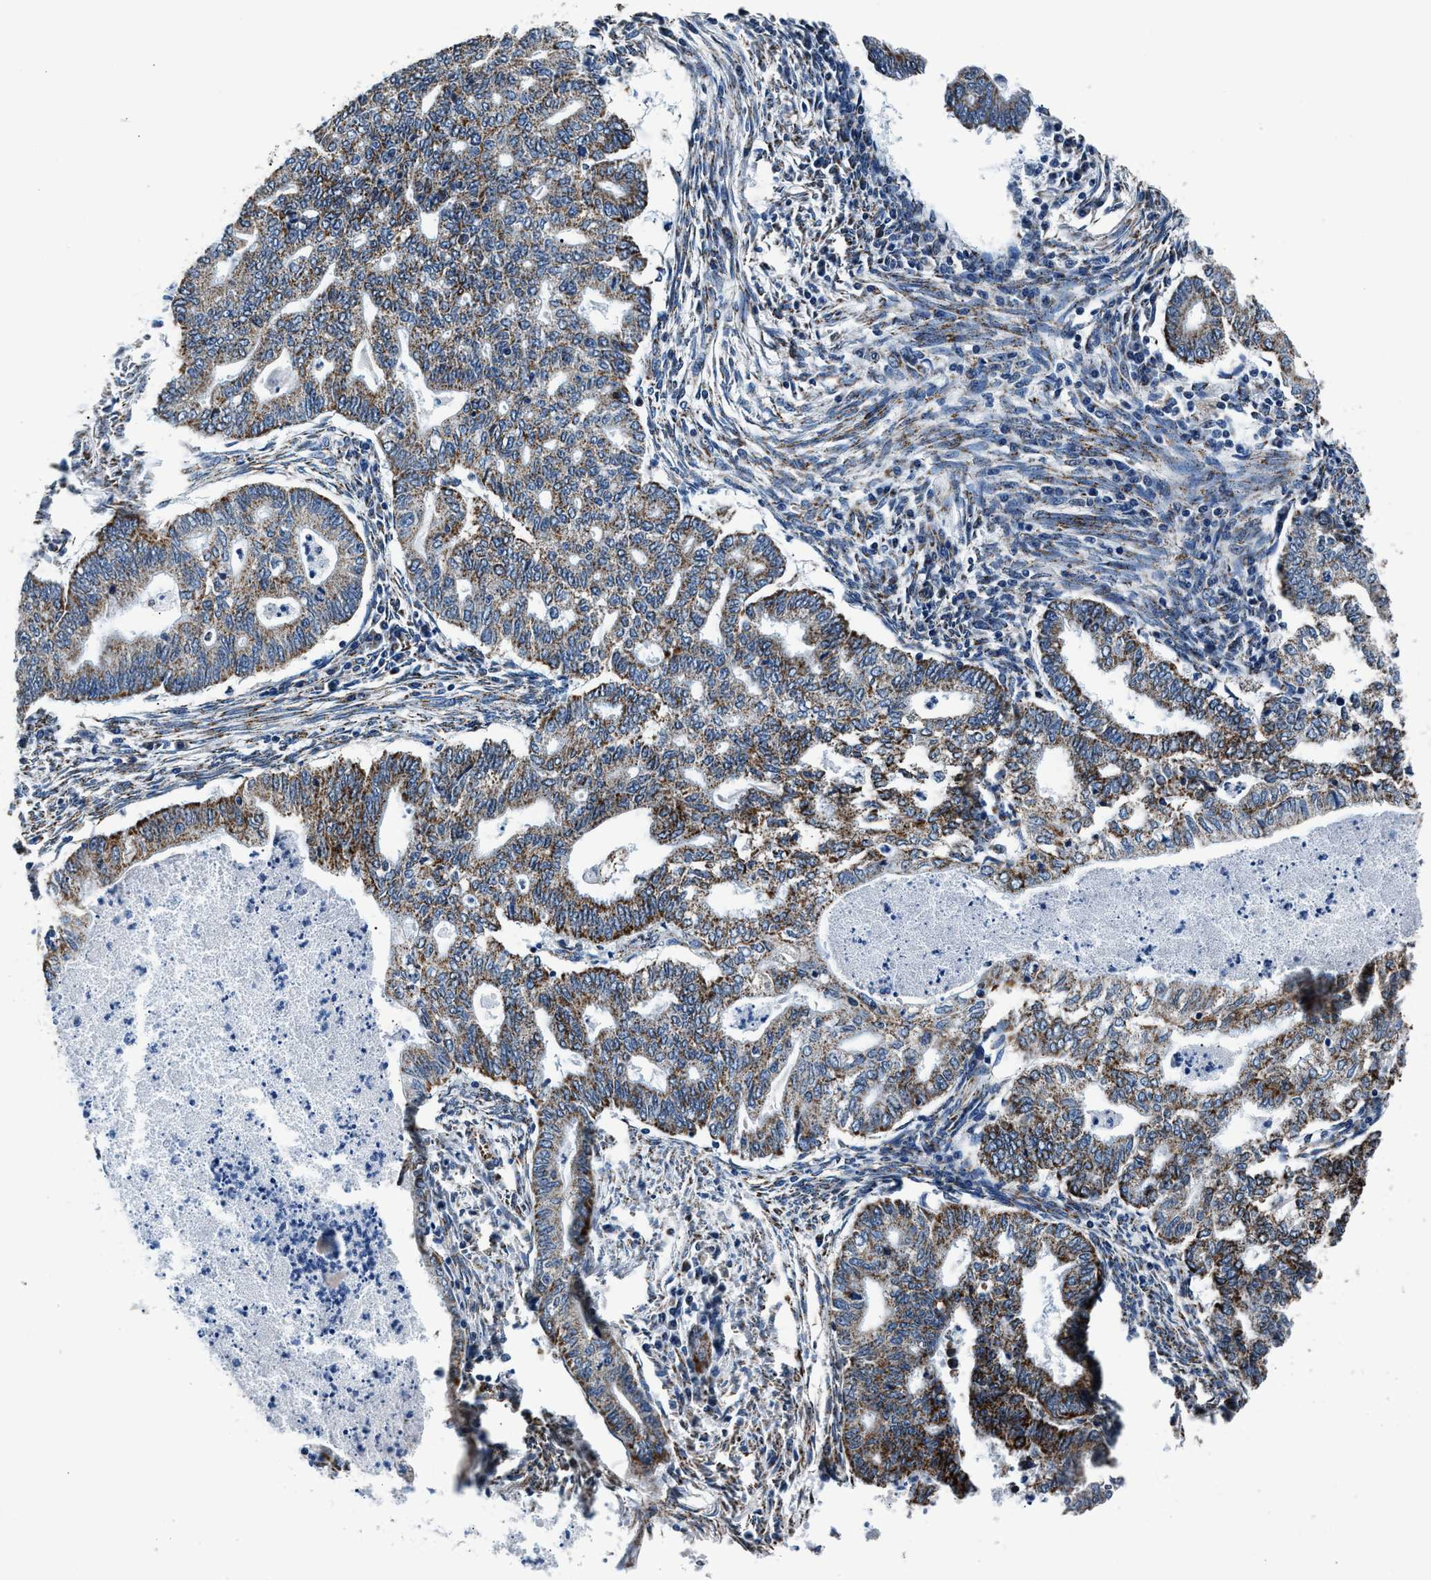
{"staining": {"intensity": "moderate", "quantity": ">75%", "location": "cytoplasmic/membranous"}, "tissue": "endometrial cancer", "cell_type": "Tumor cells", "image_type": "cancer", "snomed": [{"axis": "morphology", "description": "Polyp, NOS"}, {"axis": "morphology", "description": "Adenocarcinoma, NOS"}, {"axis": "morphology", "description": "Adenoma, NOS"}, {"axis": "topography", "description": "Endometrium"}], "caption": "Immunohistochemical staining of human endometrial adenocarcinoma exhibits moderate cytoplasmic/membranous protein staining in approximately >75% of tumor cells.", "gene": "HIBADH", "patient": {"sex": "female", "age": 79}}